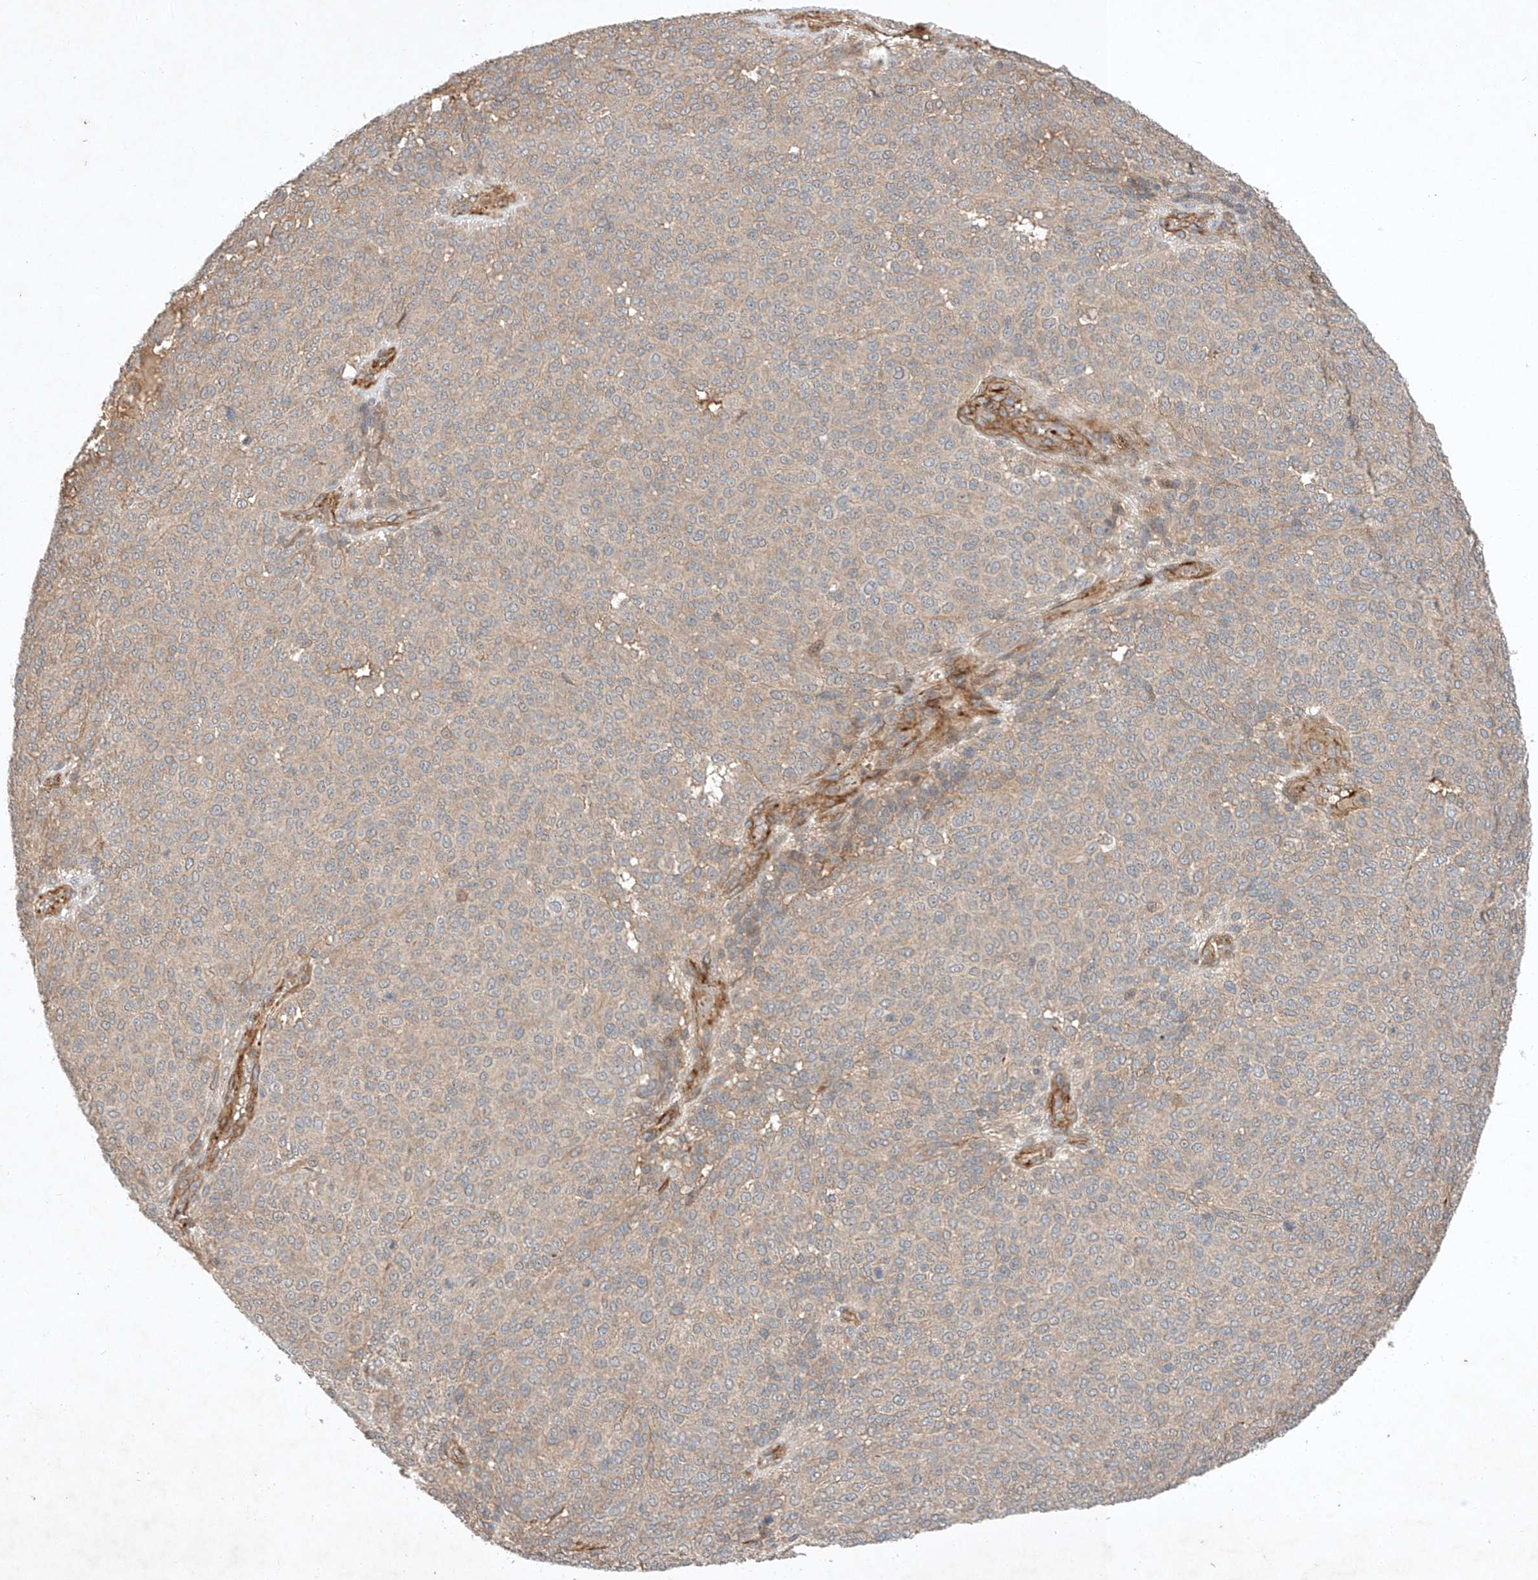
{"staining": {"intensity": "negative", "quantity": "none", "location": "none"}, "tissue": "melanoma", "cell_type": "Tumor cells", "image_type": "cancer", "snomed": [{"axis": "morphology", "description": "Malignant melanoma, NOS"}, {"axis": "topography", "description": "Skin"}], "caption": "IHC image of neoplastic tissue: melanoma stained with DAB (3,3'-diaminobenzidine) displays no significant protein staining in tumor cells. (Immunohistochemistry (ihc), brightfield microscopy, high magnification).", "gene": "ARHGAP33", "patient": {"sex": "male", "age": 49}}